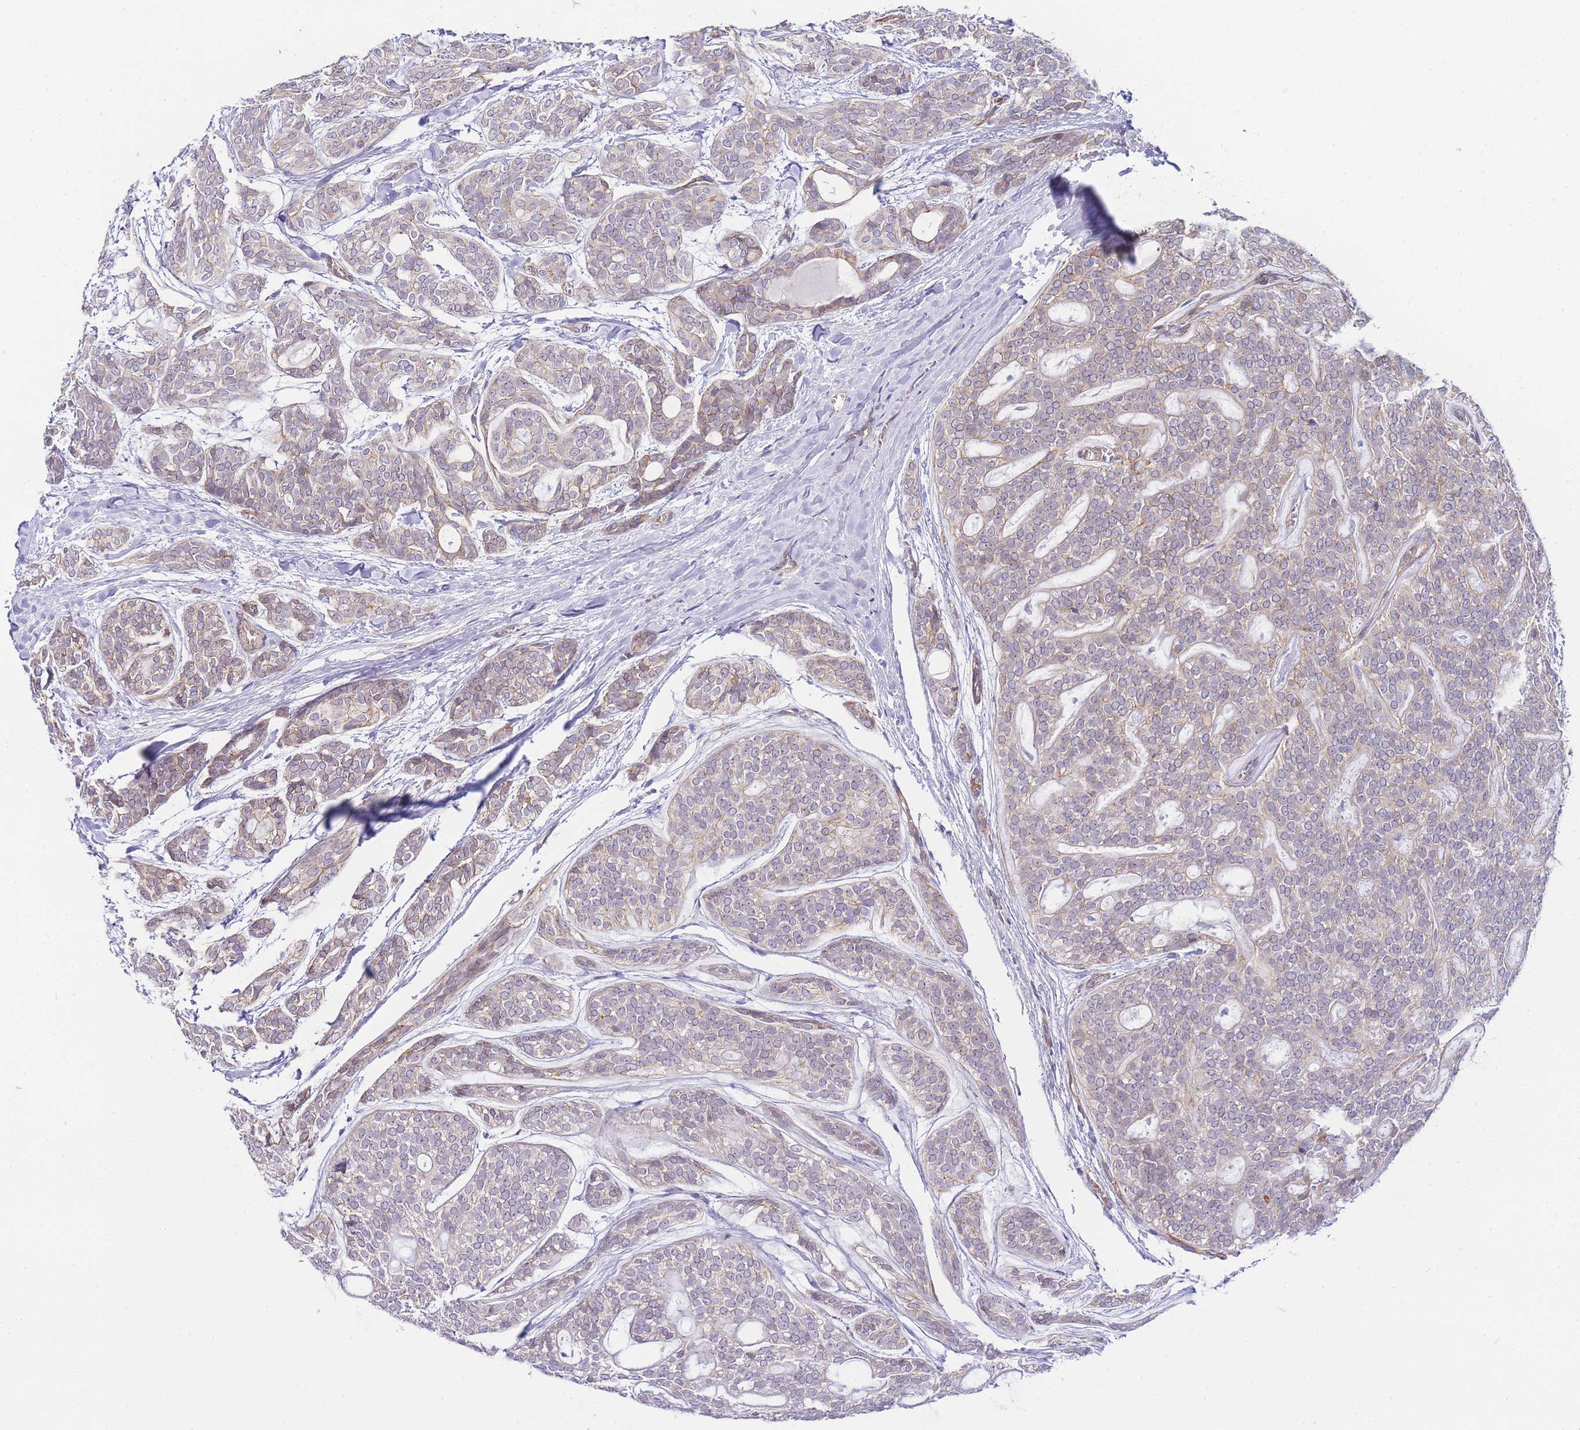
{"staining": {"intensity": "weak", "quantity": "25%-75%", "location": "cytoplasmic/membranous"}, "tissue": "head and neck cancer", "cell_type": "Tumor cells", "image_type": "cancer", "snomed": [{"axis": "morphology", "description": "Adenocarcinoma, NOS"}, {"axis": "topography", "description": "Head-Neck"}], "caption": "A low amount of weak cytoplasmic/membranous staining is present in about 25%-75% of tumor cells in head and neck adenocarcinoma tissue. (Stains: DAB (3,3'-diaminobenzidine) in brown, nuclei in blue, Microscopy: brightfield microscopy at high magnification).", "gene": "PDCD7", "patient": {"sex": "male", "age": 66}}